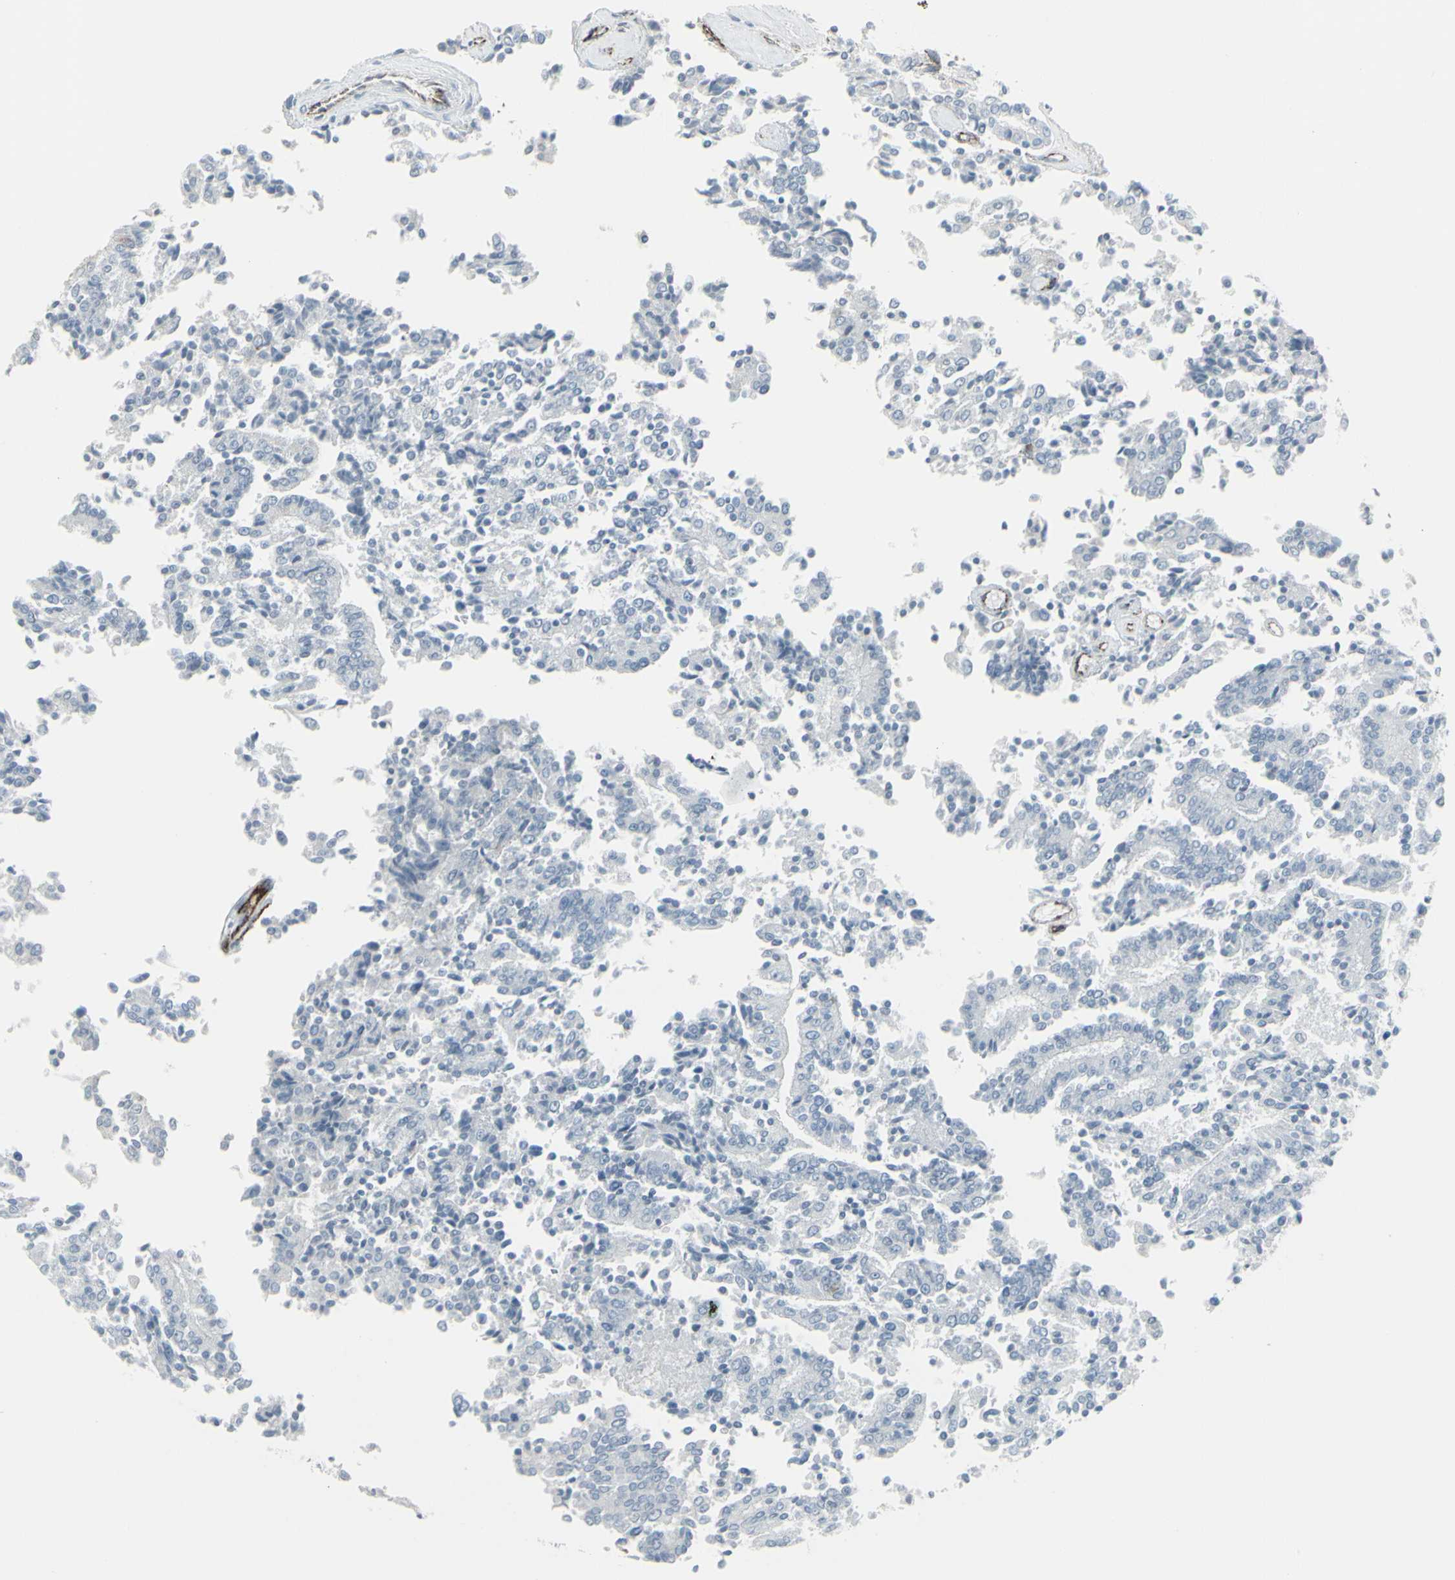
{"staining": {"intensity": "negative", "quantity": "none", "location": "none"}, "tissue": "prostate cancer", "cell_type": "Tumor cells", "image_type": "cancer", "snomed": [{"axis": "morphology", "description": "Normal tissue, NOS"}, {"axis": "morphology", "description": "Adenocarcinoma, High grade"}, {"axis": "topography", "description": "Prostate"}, {"axis": "topography", "description": "Seminal veicle"}], "caption": "An immunohistochemistry photomicrograph of prostate cancer is shown. There is no staining in tumor cells of prostate cancer. The staining is performed using DAB brown chromogen with nuclei counter-stained in using hematoxylin.", "gene": "GJA1", "patient": {"sex": "male", "age": 55}}